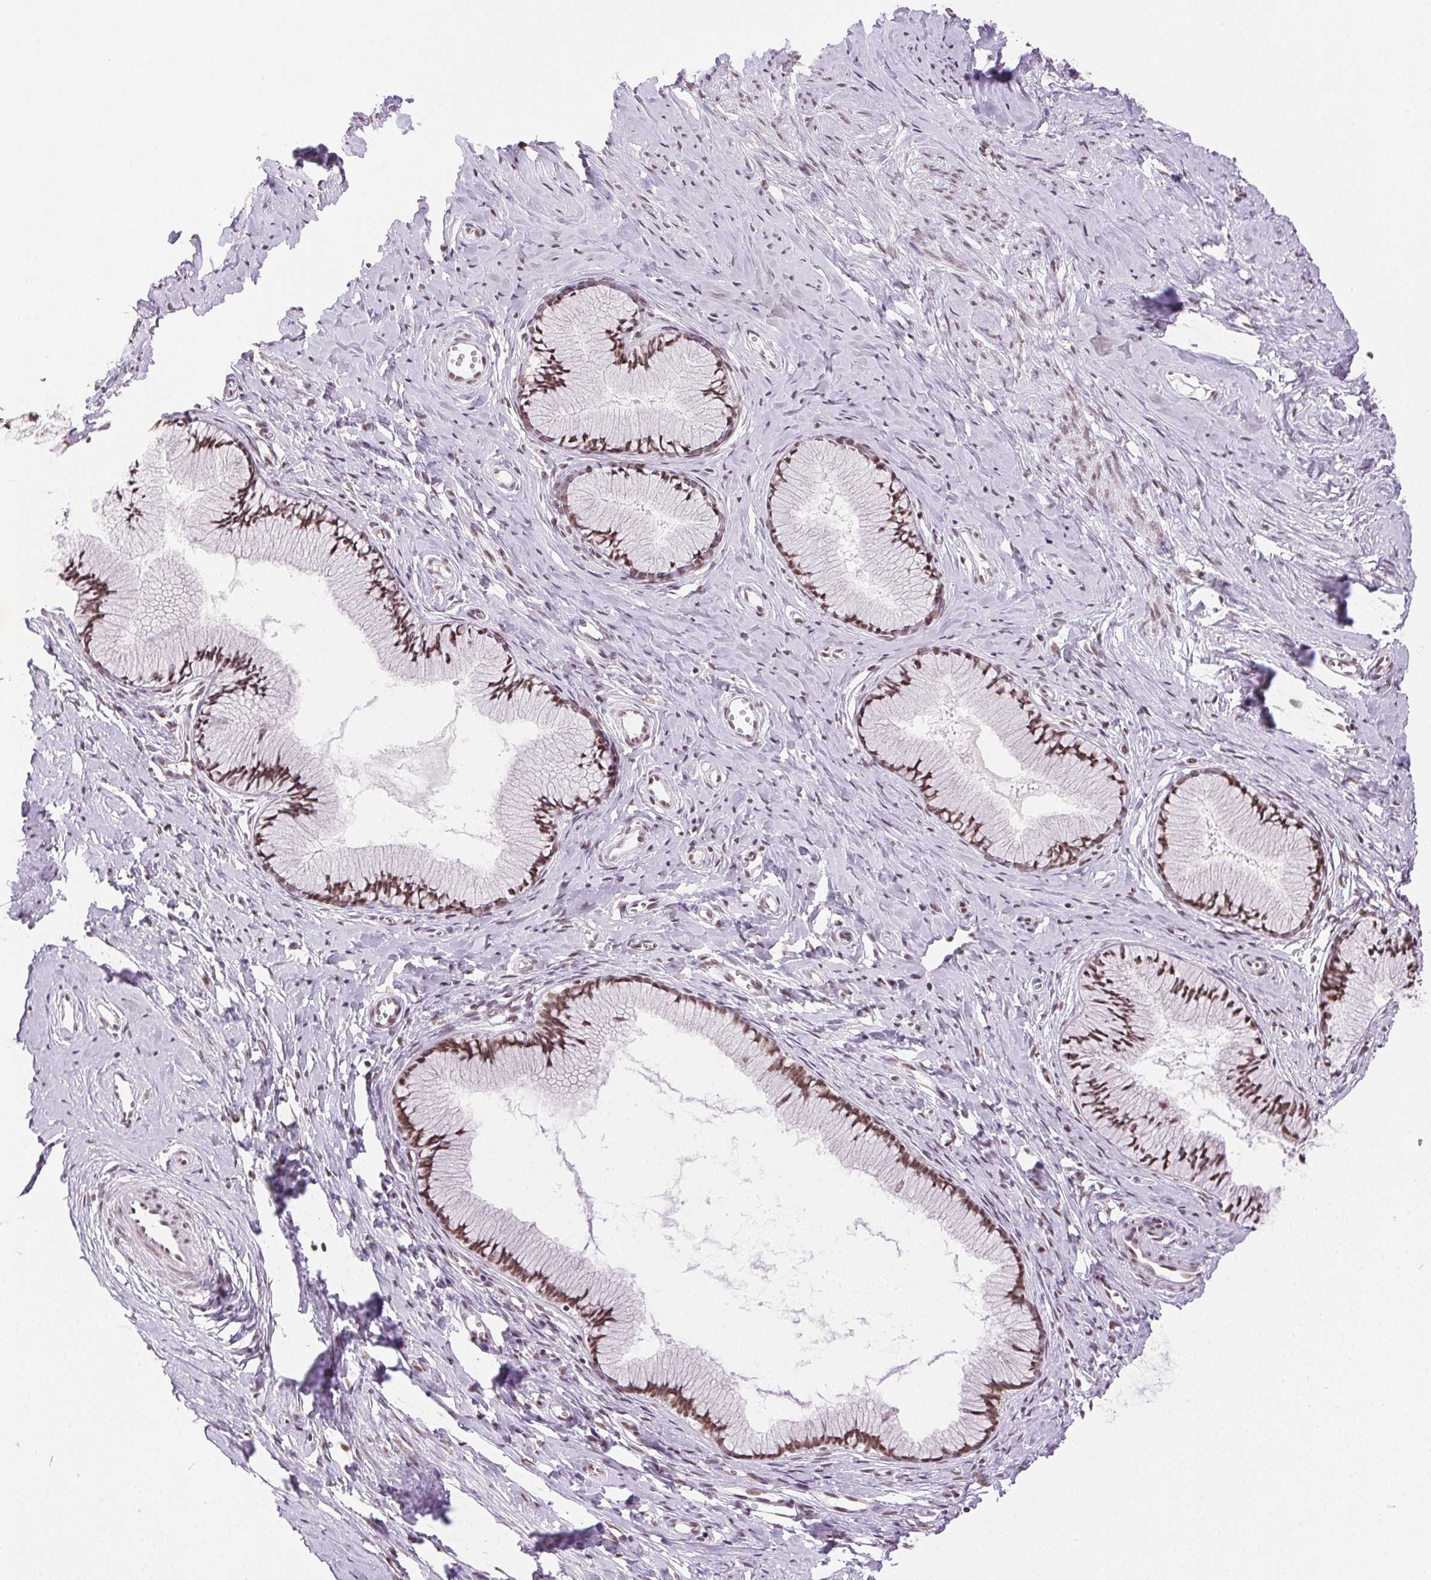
{"staining": {"intensity": "moderate", "quantity": ">75%", "location": "nuclear"}, "tissue": "cervix", "cell_type": "Glandular cells", "image_type": "normal", "snomed": [{"axis": "morphology", "description": "Normal tissue, NOS"}, {"axis": "topography", "description": "Cervix"}], "caption": "Protein analysis of benign cervix reveals moderate nuclear positivity in about >75% of glandular cells.", "gene": "TRA2B", "patient": {"sex": "female", "age": 40}}